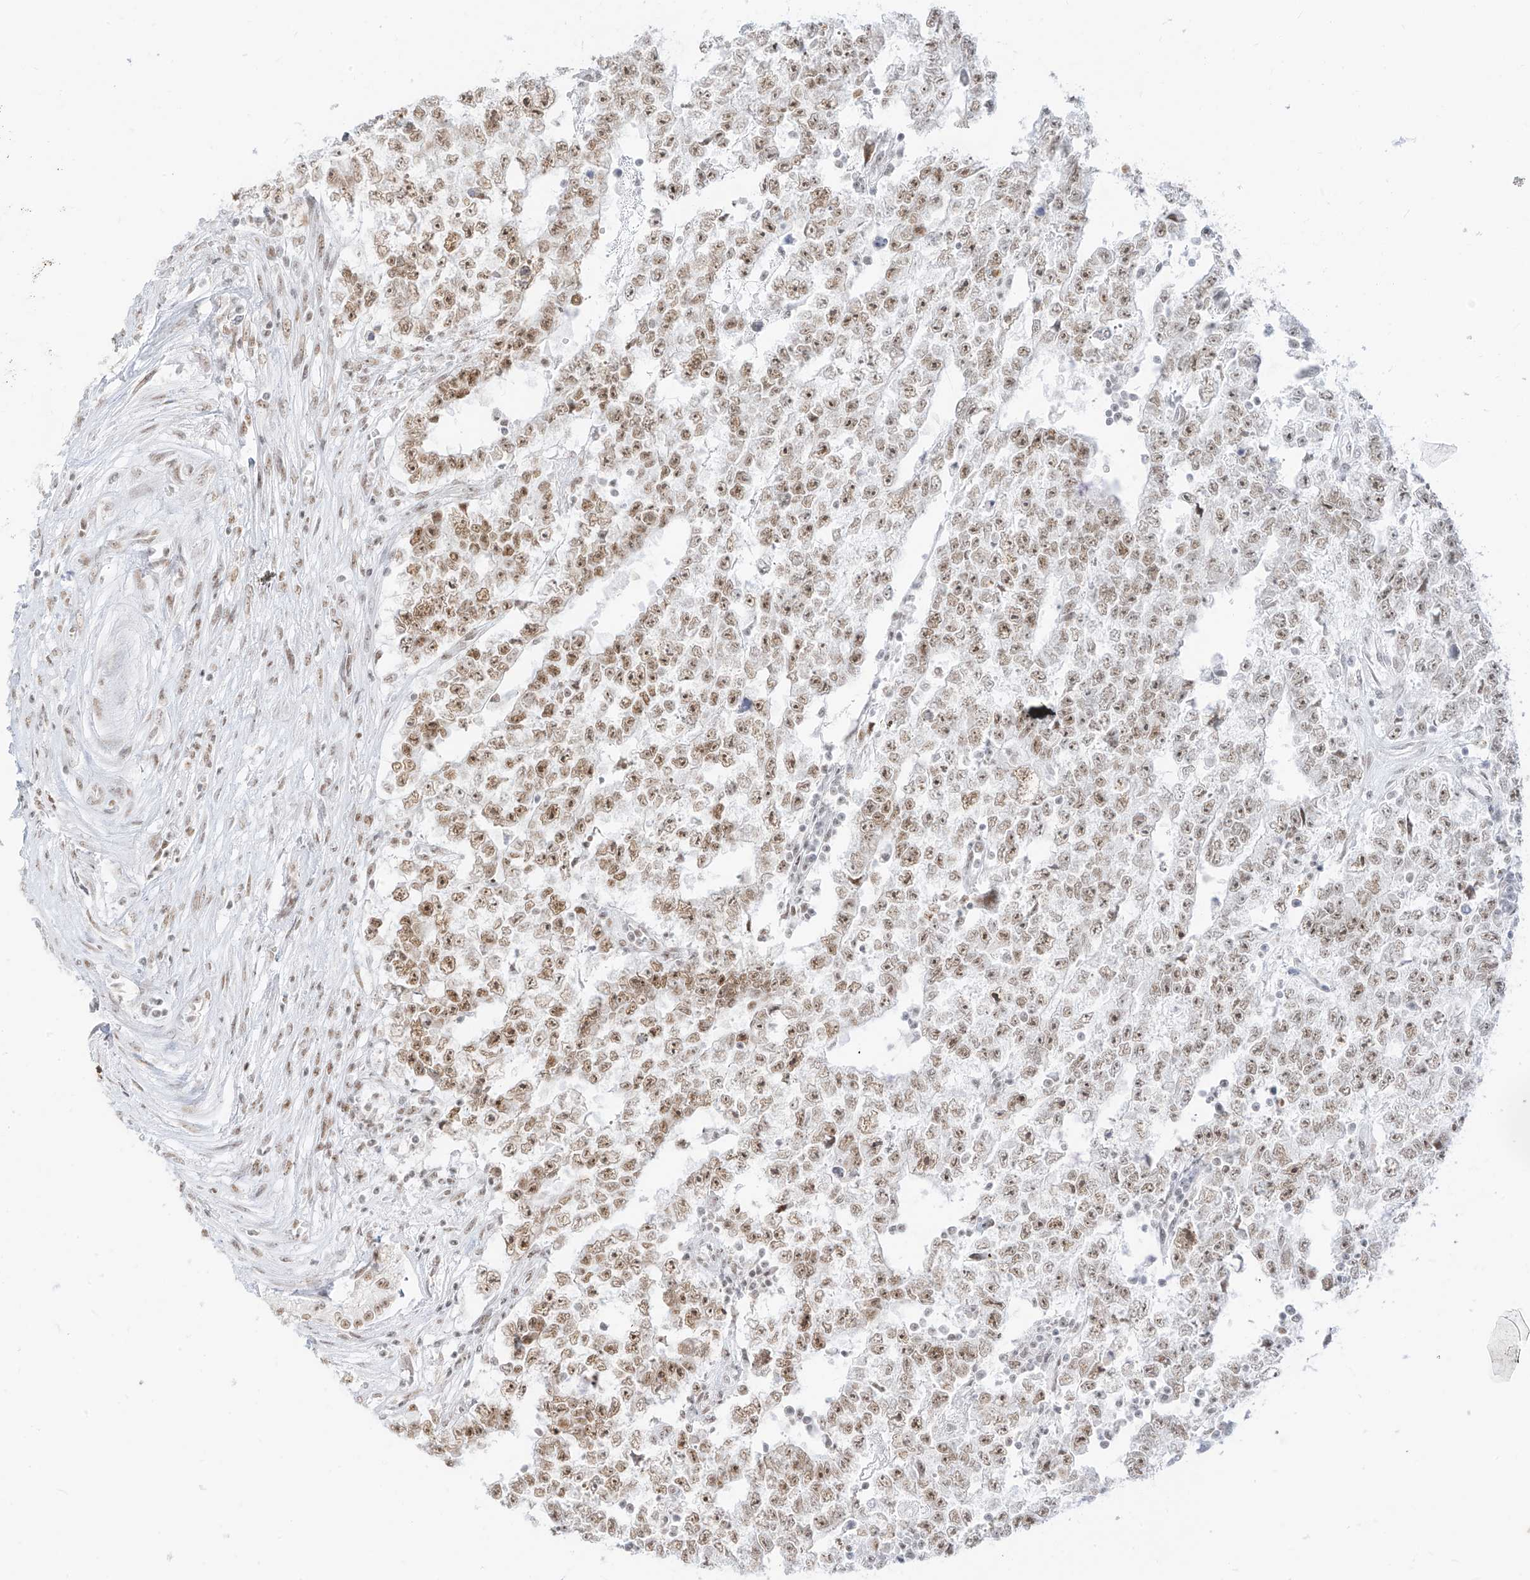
{"staining": {"intensity": "moderate", "quantity": ">75%", "location": "nuclear"}, "tissue": "testis cancer", "cell_type": "Tumor cells", "image_type": "cancer", "snomed": [{"axis": "morphology", "description": "Carcinoma, Embryonal, NOS"}, {"axis": "topography", "description": "Testis"}], "caption": "Immunohistochemistry (DAB (3,3'-diaminobenzidine)) staining of human testis cancer (embryonal carcinoma) exhibits moderate nuclear protein staining in approximately >75% of tumor cells. (DAB (3,3'-diaminobenzidine) IHC, brown staining for protein, blue staining for nuclei).", "gene": "SUPT5H", "patient": {"sex": "male", "age": 25}}